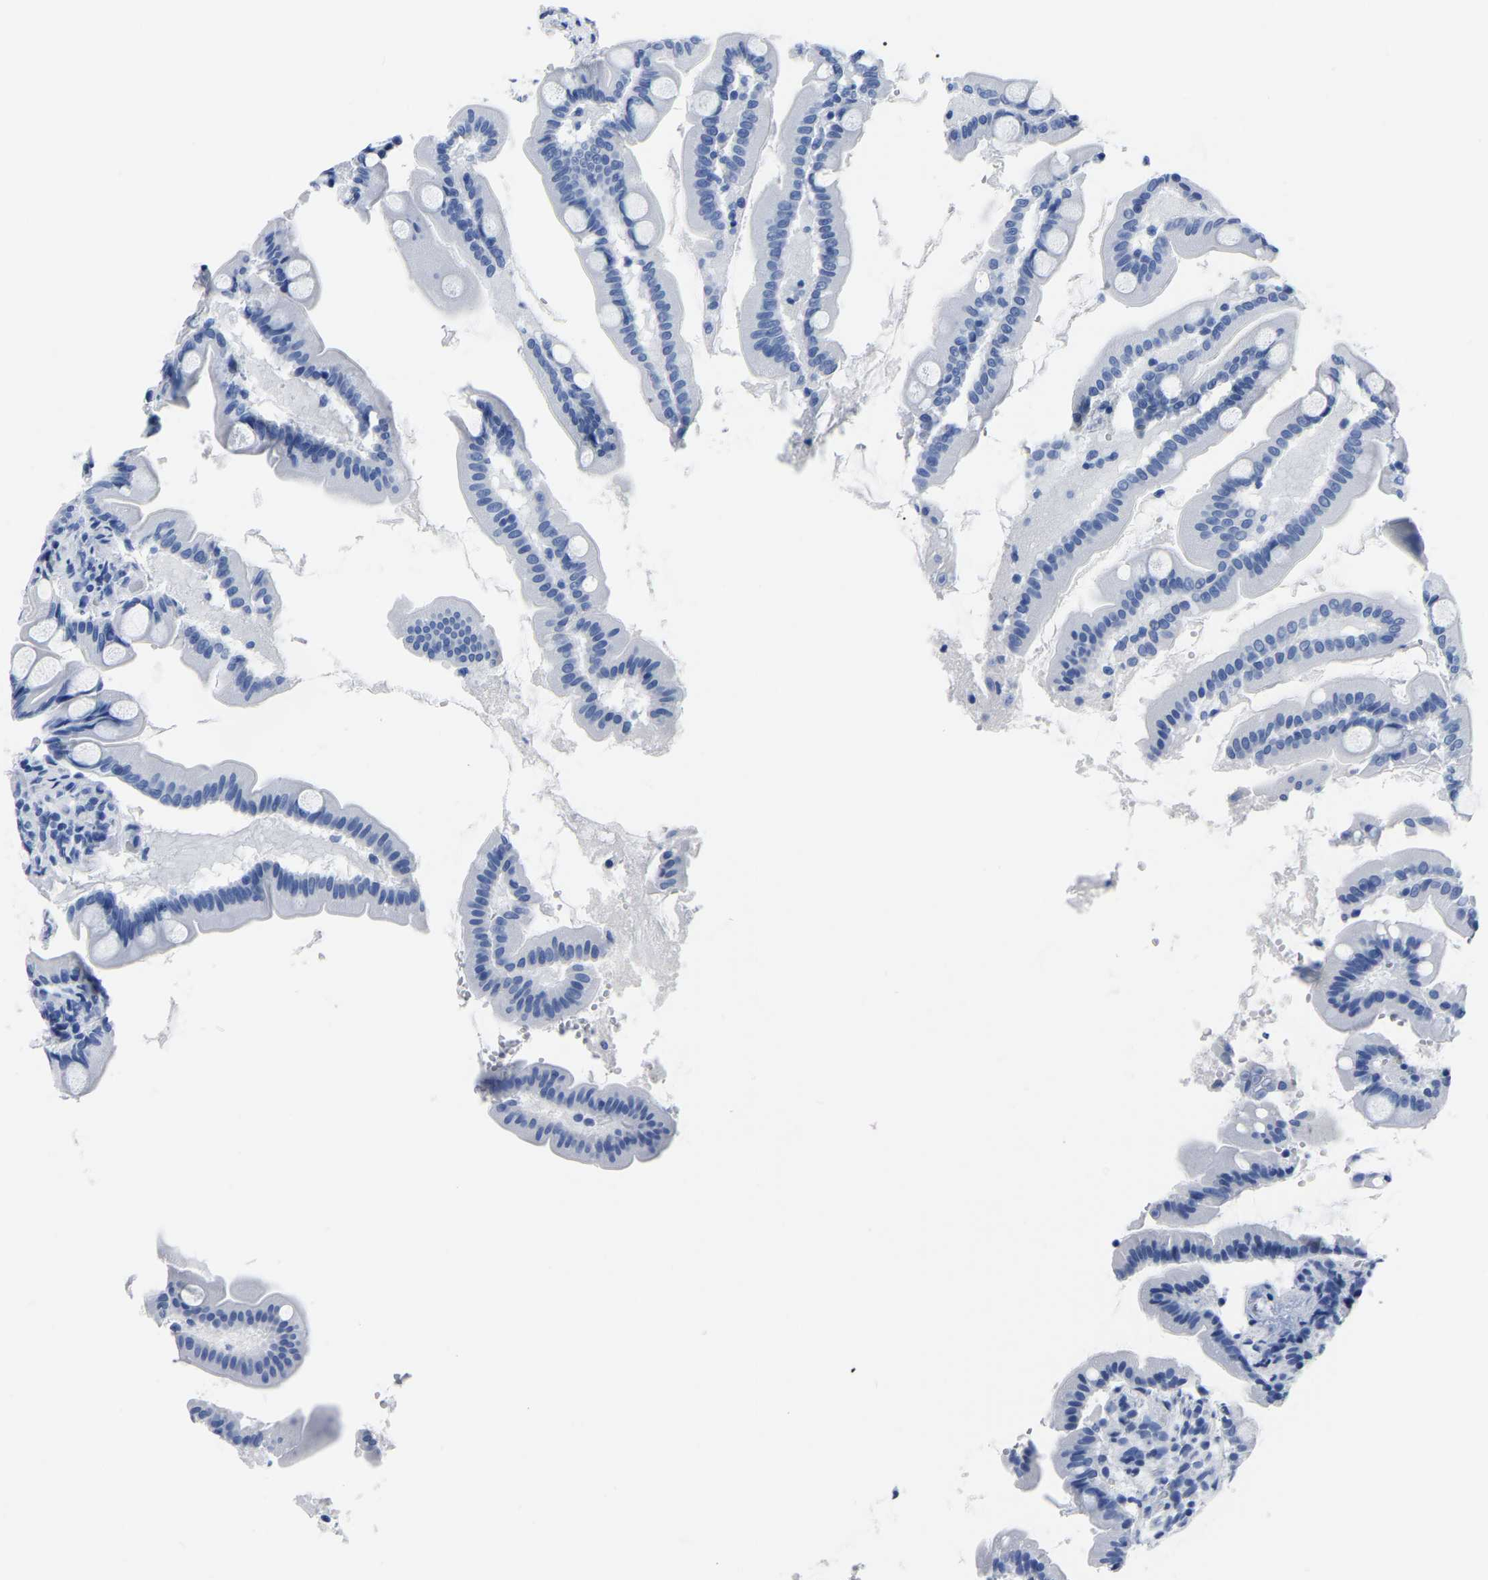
{"staining": {"intensity": "negative", "quantity": "none", "location": "none"}, "tissue": "small intestine", "cell_type": "Glandular cells", "image_type": "normal", "snomed": [{"axis": "morphology", "description": "Normal tissue, NOS"}, {"axis": "topography", "description": "Small intestine"}], "caption": "This is an immunohistochemistry photomicrograph of normal small intestine. There is no positivity in glandular cells.", "gene": "IMPG2", "patient": {"sex": "female", "age": 56}}